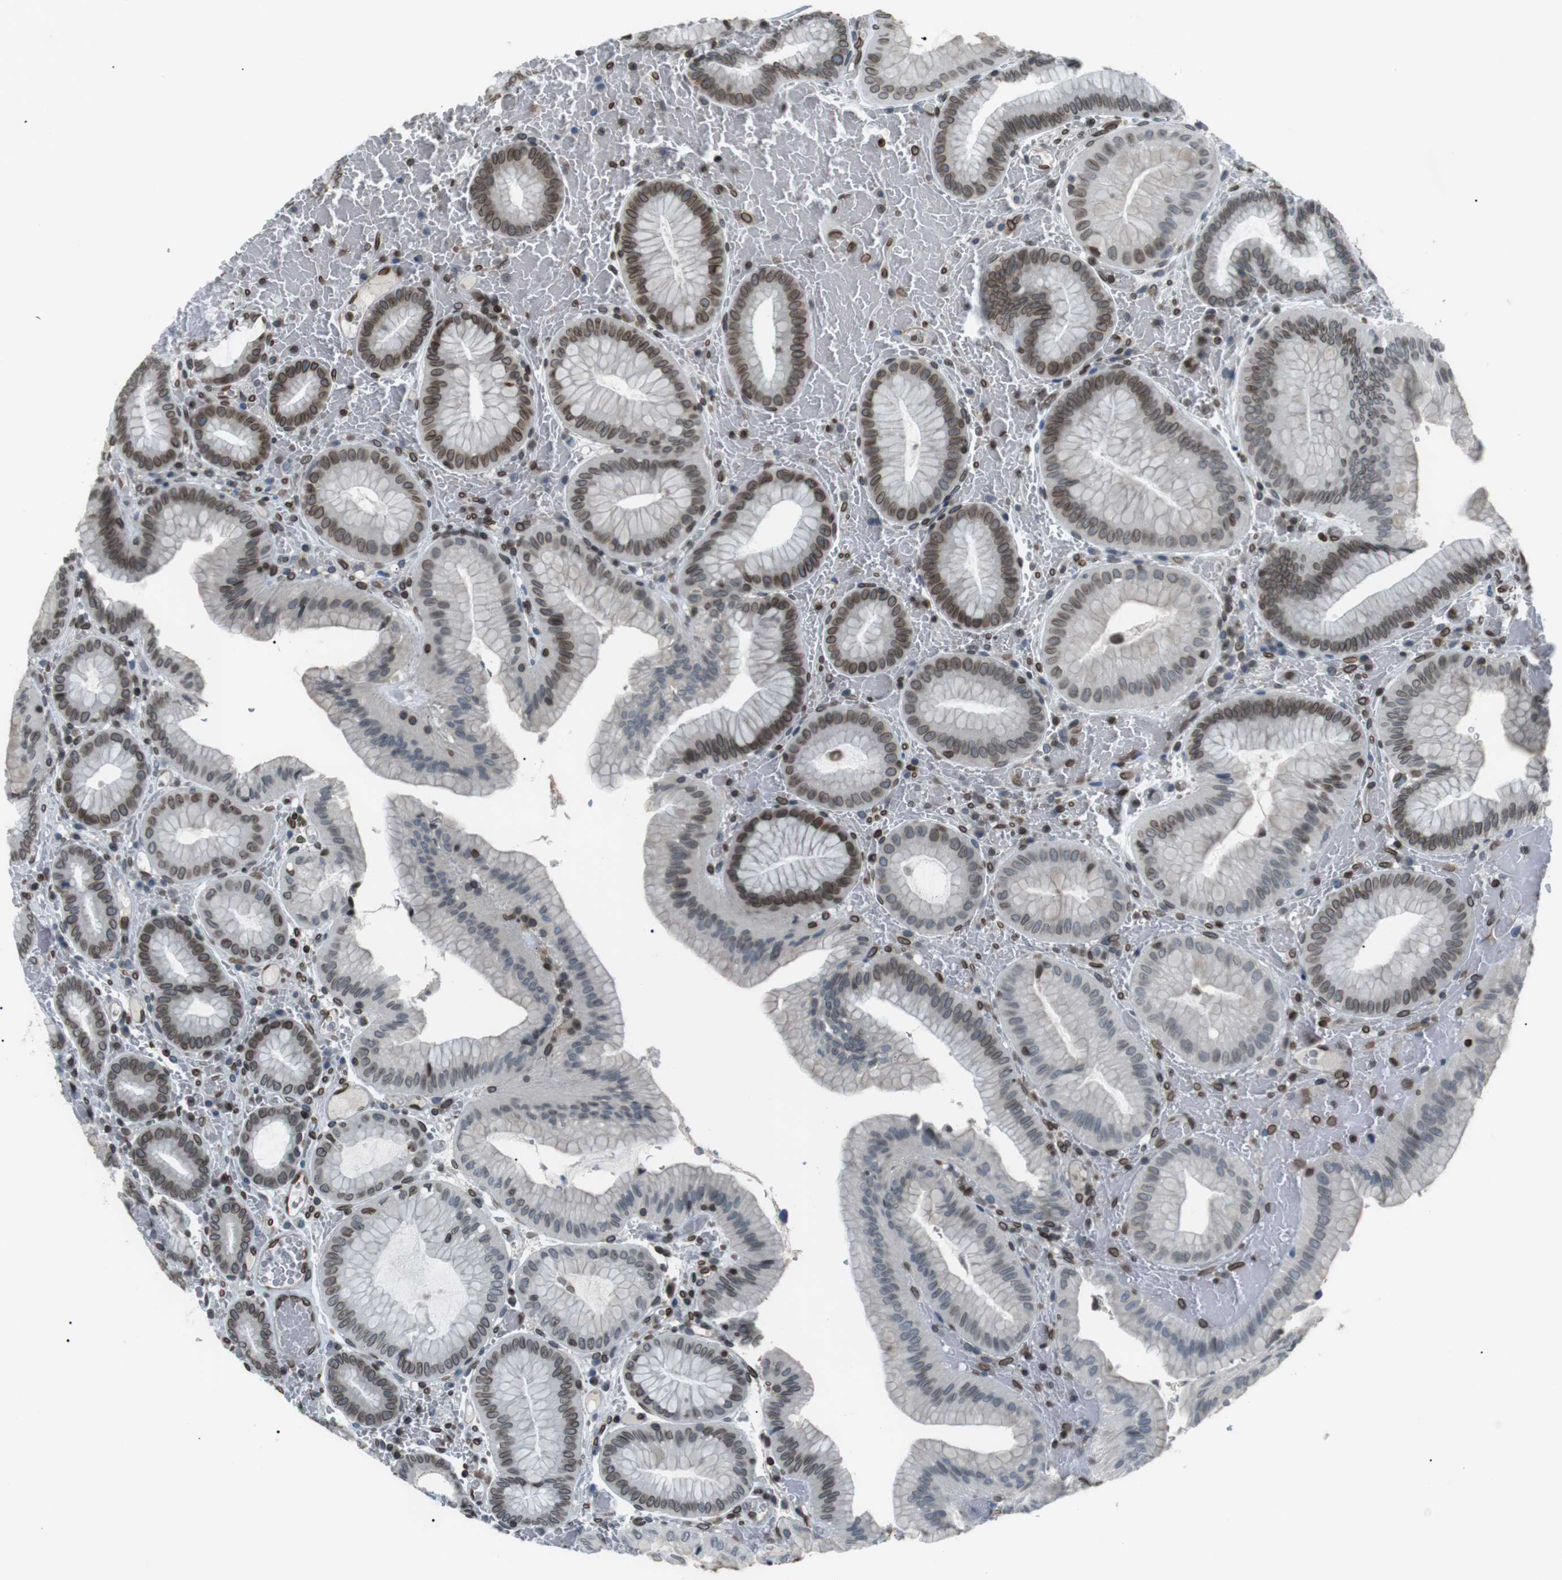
{"staining": {"intensity": "moderate", "quantity": ">75%", "location": "cytoplasmic/membranous,nuclear"}, "tissue": "stomach", "cell_type": "Glandular cells", "image_type": "normal", "snomed": [{"axis": "morphology", "description": "Normal tissue, NOS"}, {"axis": "morphology", "description": "Carcinoid, malignant, NOS"}, {"axis": "topography", "description": "Stomach, upper"}], "caption": "Stomach stained with DAB (3,3'-diaminobenzidine) immunohistochemistry (IHC) displays medium levels of moderate cytoplasmic/membranous,nuclear expression in about >75% of glandular cells. Ihc stains the protein in brown and the nuclei are stained blue.", "gene": "TMX4", "patient": {"sex": "male", "age": 39}}